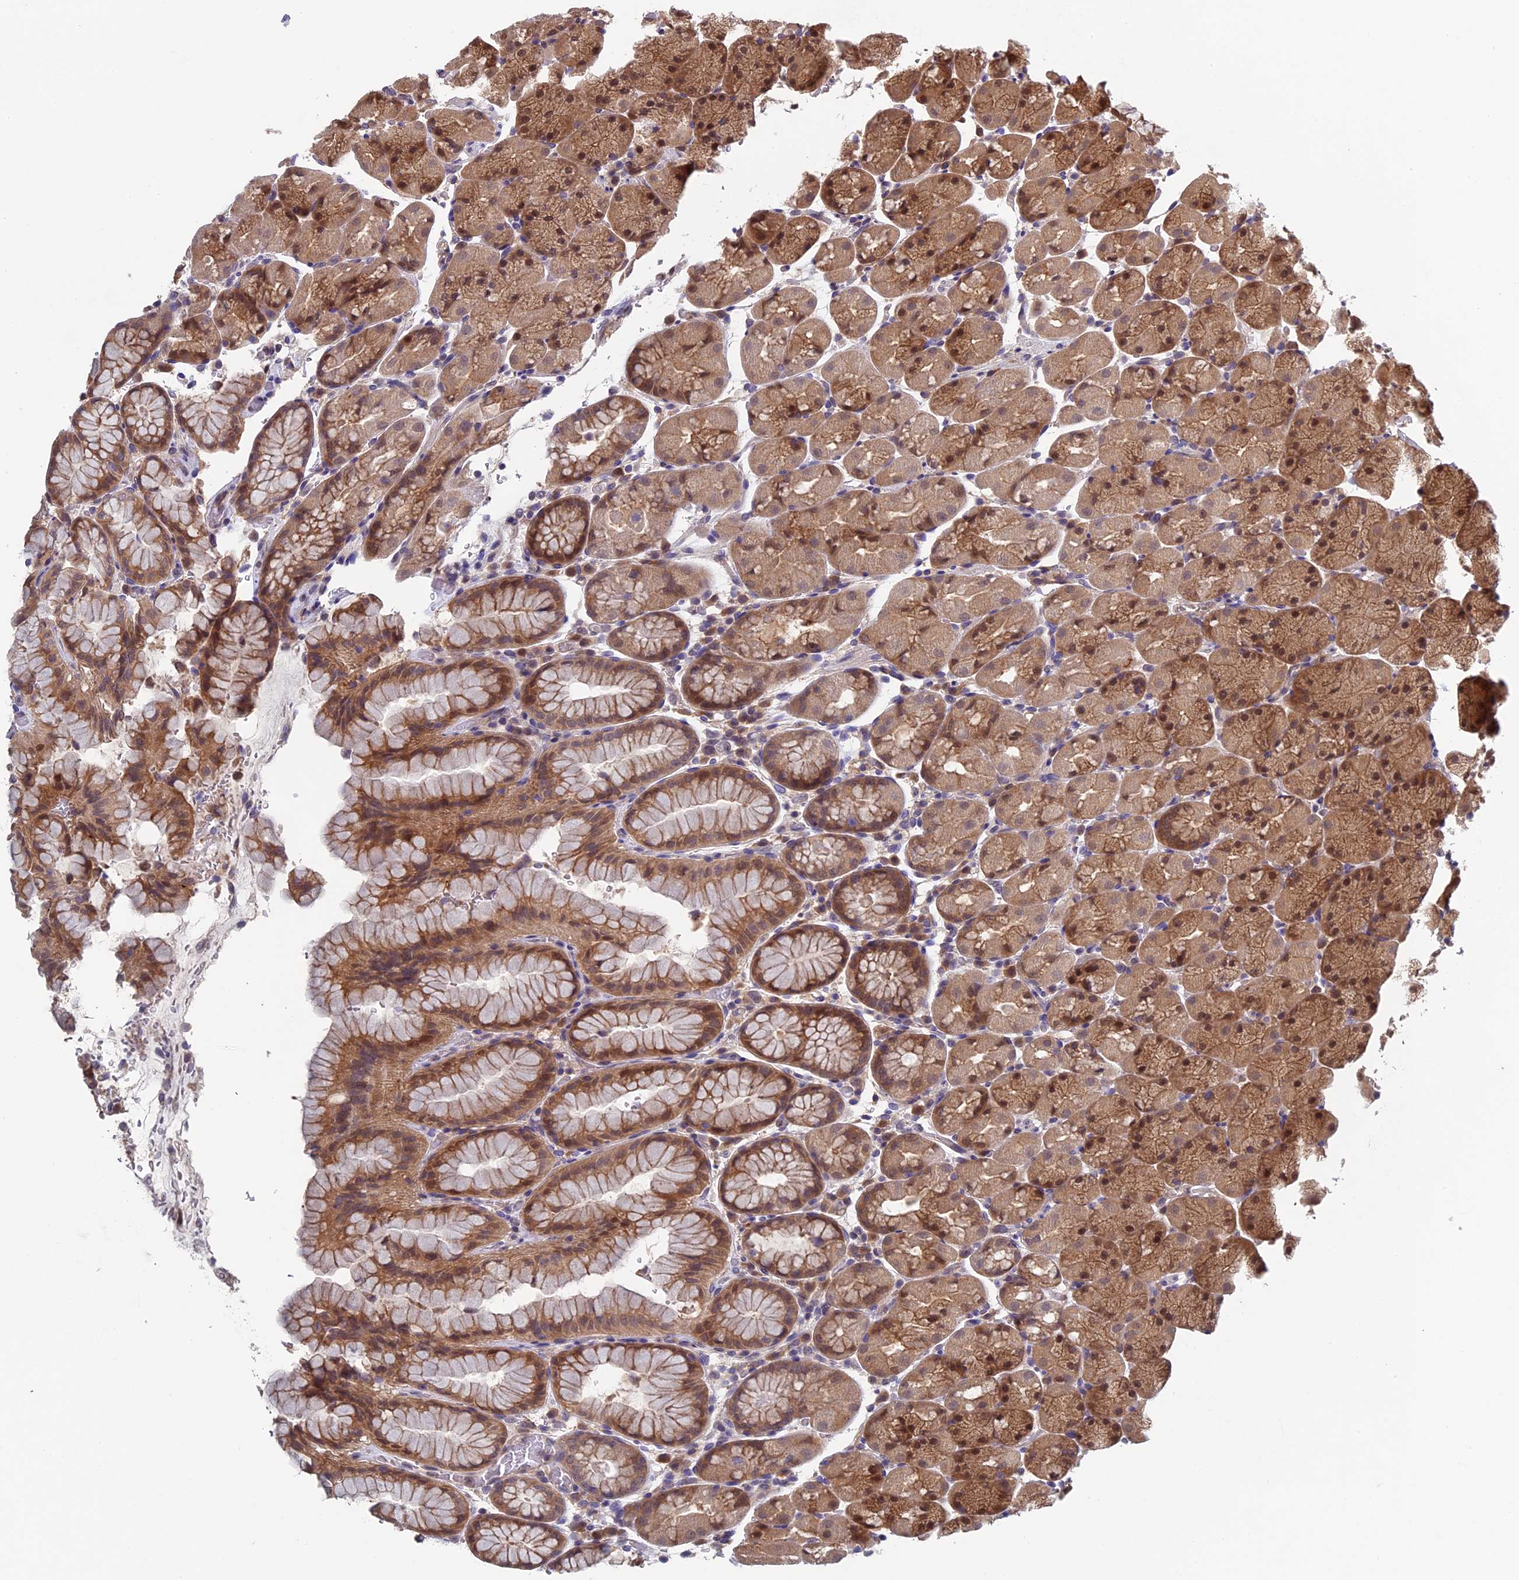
{"staining": {"intensity": "moderate", "quantity": ">75%", "location": "cytoplasmic/membranous,nuclear"}, "tissue": "stomach", "cell_type": "Glandular cells", "image_type": "normal", "snomed": [{"axis": "morphology", "description": "Normal tissue, NOS"}, {"axis": "topography", "description": "Stomach, upper"}, {"axis": "topography", "description": "Stomach, lower"}], "caption": "Stomach stained with a brown dye shows moderate cytoplasmic/membranous,nuclear positive staining in about >75% of glandular cells.", "gene": "LCMT1", "patient": {"sex": "male", "age": 67}}